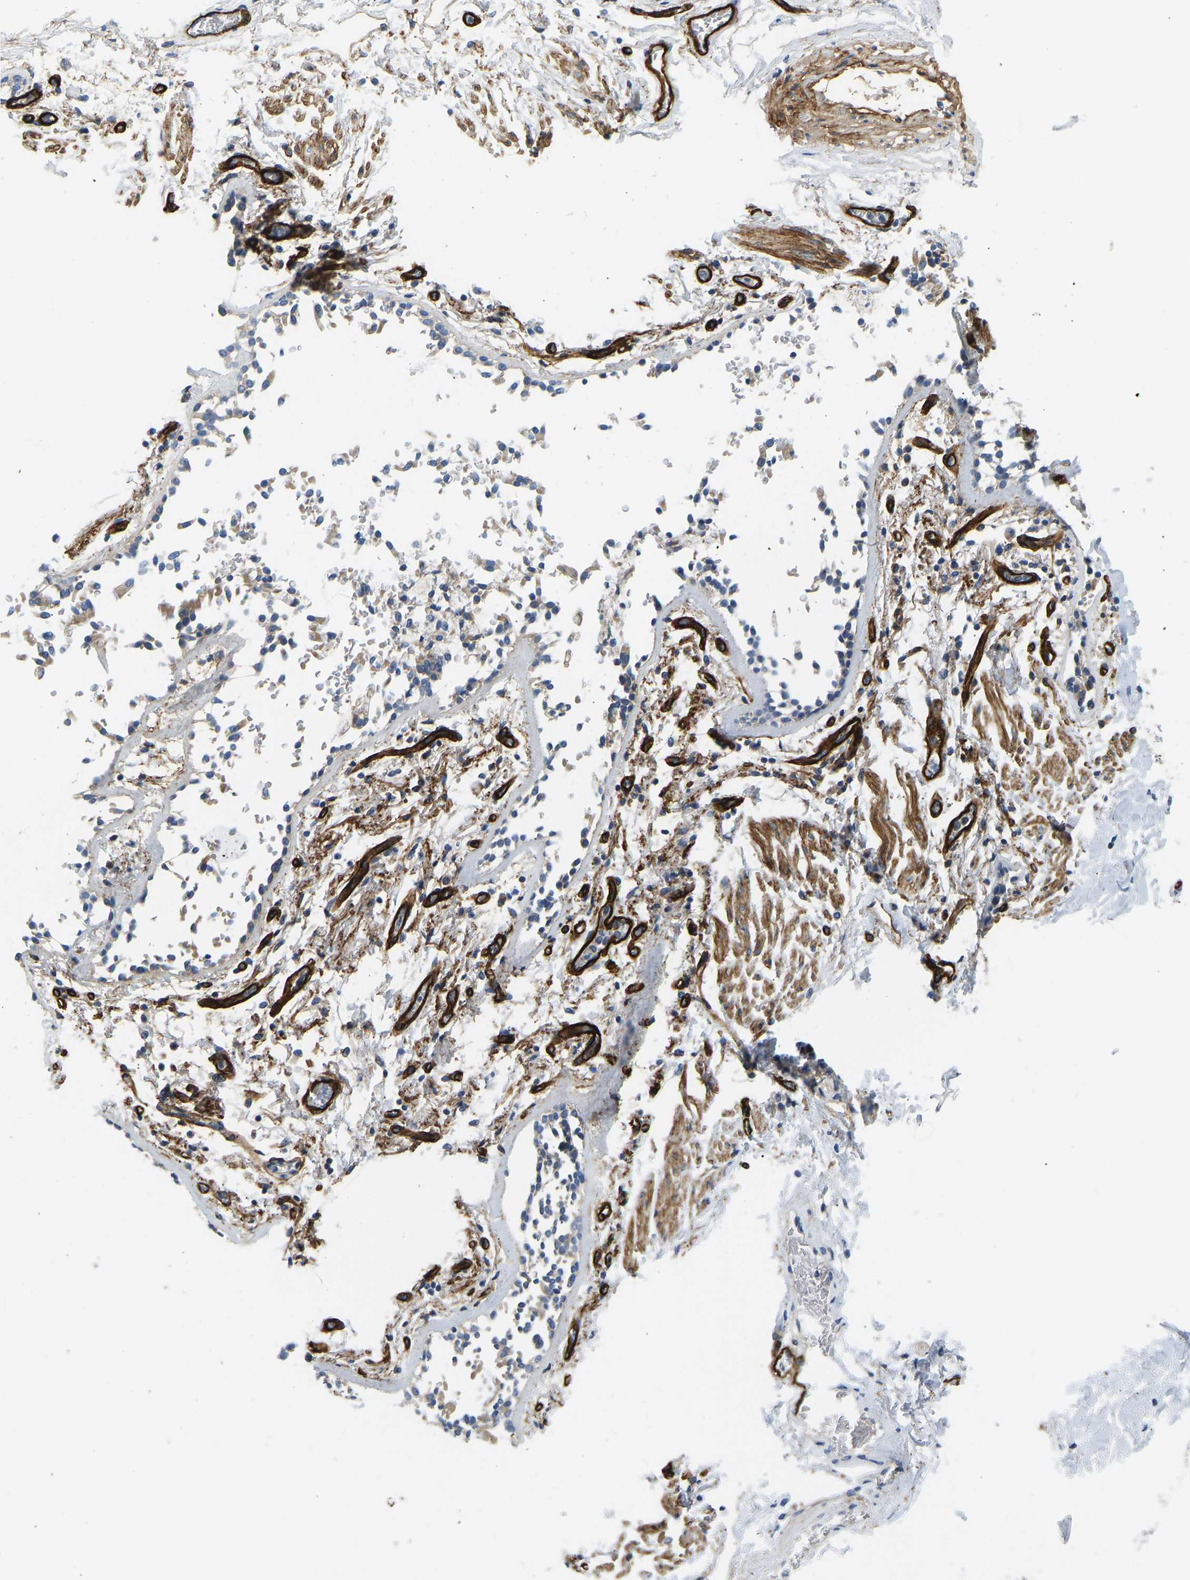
{"staining": {"intensity": "moderate", "quantity": "<25%", "location": "cytoplasmic/membranous"}, "tissue": "adipose tissue", "cell_type": "Adipocytes", "image_type": "normal", "snomed": [{"axis": "morphology", "description": "Normal tissue, NOS"}, {"axis": "topography", "description": "Cartilage tissue"}, {"axis": "topography", "description": "Lung"}], "caption": "Adipose tissue stained with immunohistochemistry (IHC) demonstrates moderate cytoplasmic/membranous expression in approximately <25% of adipocytes. The staining is performed using DAB (3,3'-diaminobenzidine) brown chromogen to label protein expression. The nuclei are counter-stained blue using hematoxylin.", "gene": "COL15A1", "patient": {"sex": "female", "age": 77}}